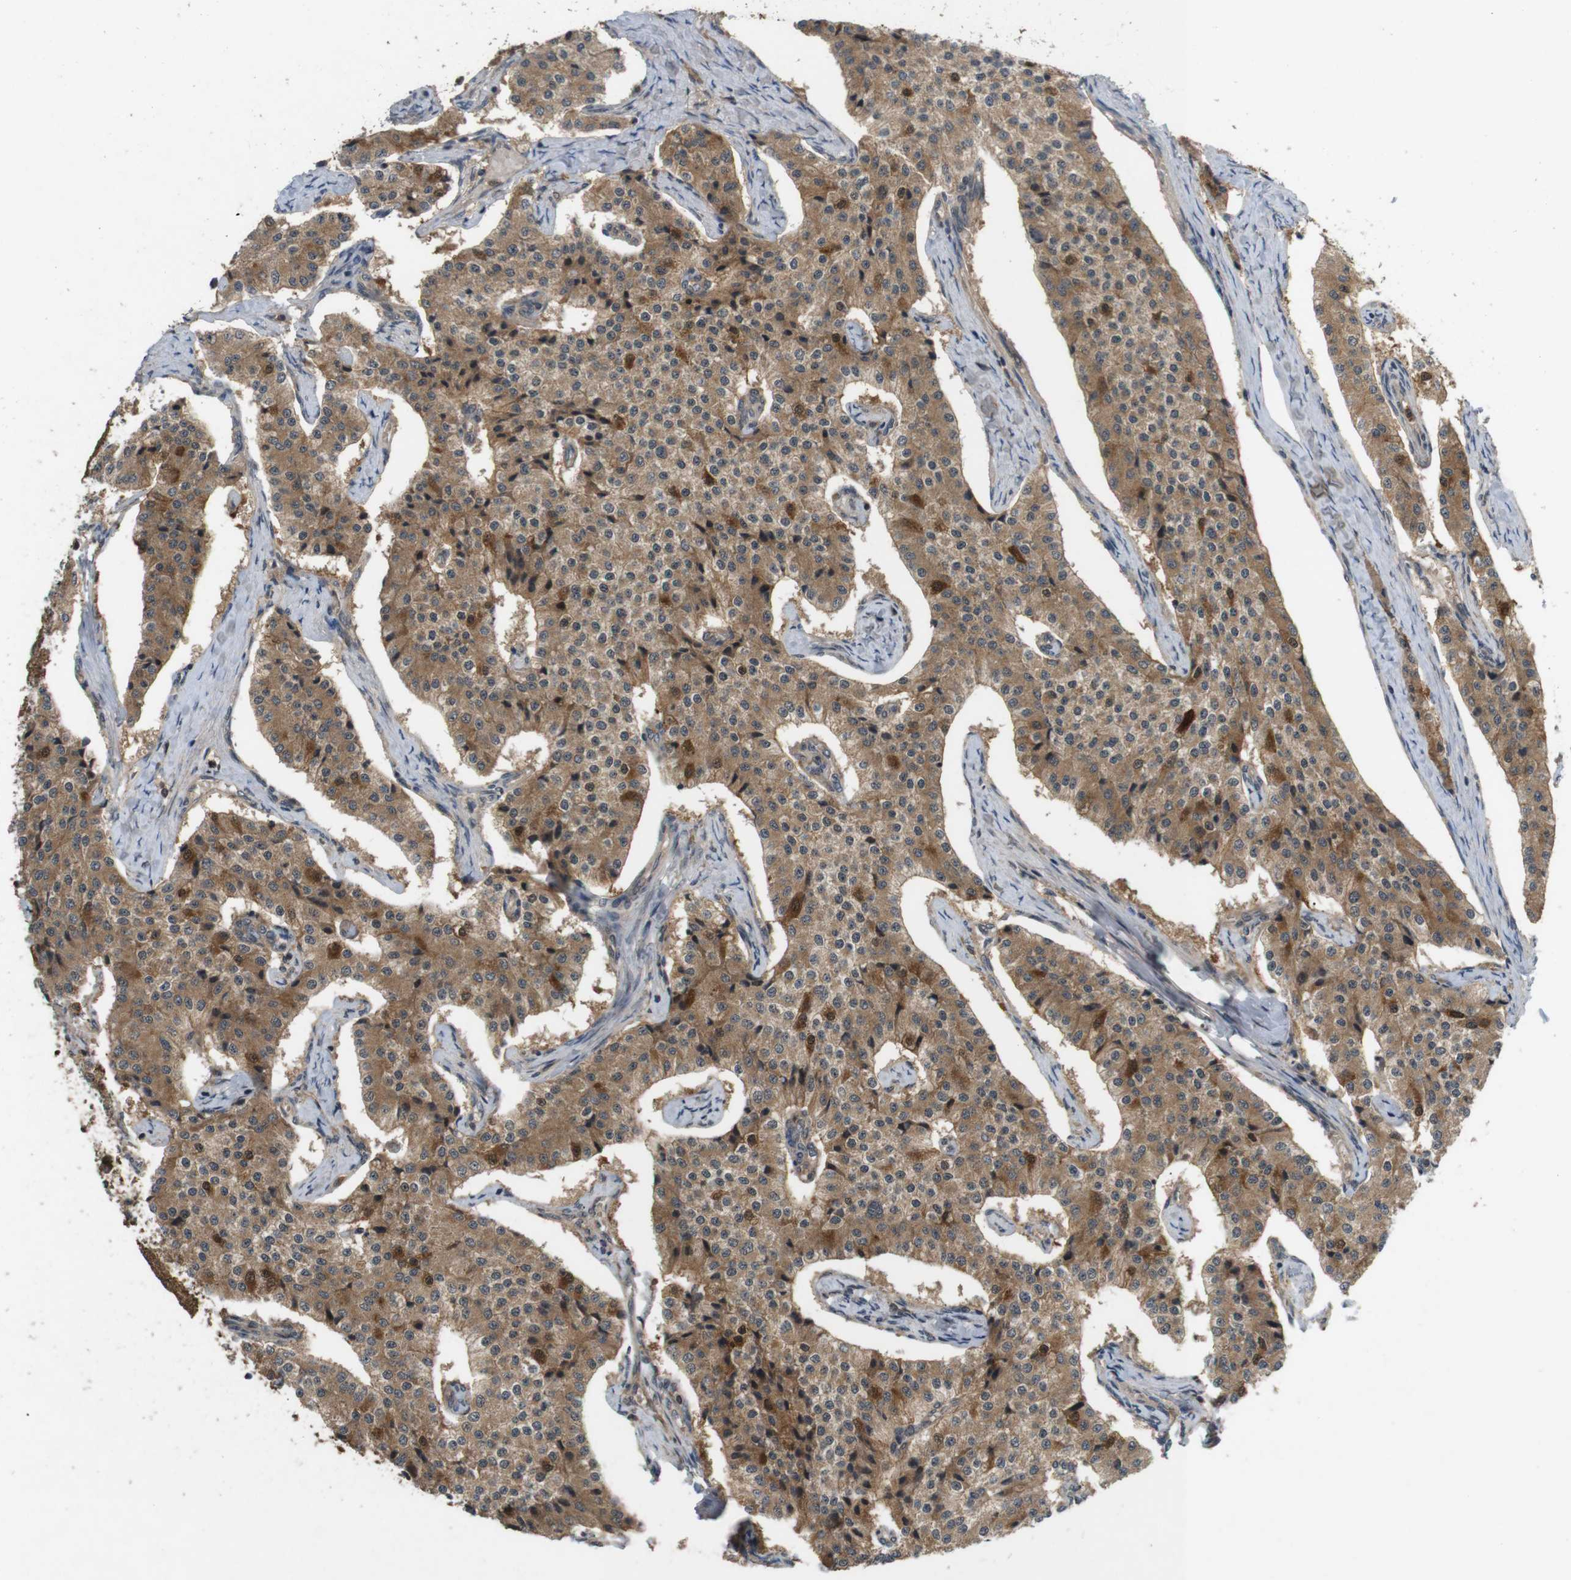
{"staining": {"intensity": "moderate", "quantity": ">75%", "location": "cytoplasmic/membranous"}, "tissue": "carcinoid", "cell_type": "Tumor cells", "image_type": "cancer", "snomed": [{"axis": "morphology", "description": "Carcinoid, malignant, NOS"}, {"axis": "topography", "description": "Colon"}], "caption": "Moderate cytoplasmic/membranous positivity for a protein is present in about >75% of tumor cells of malignant carcinoid using IHC.", "gene": "NFKBIE", "patient": {"sex": "female", "age": 52}}